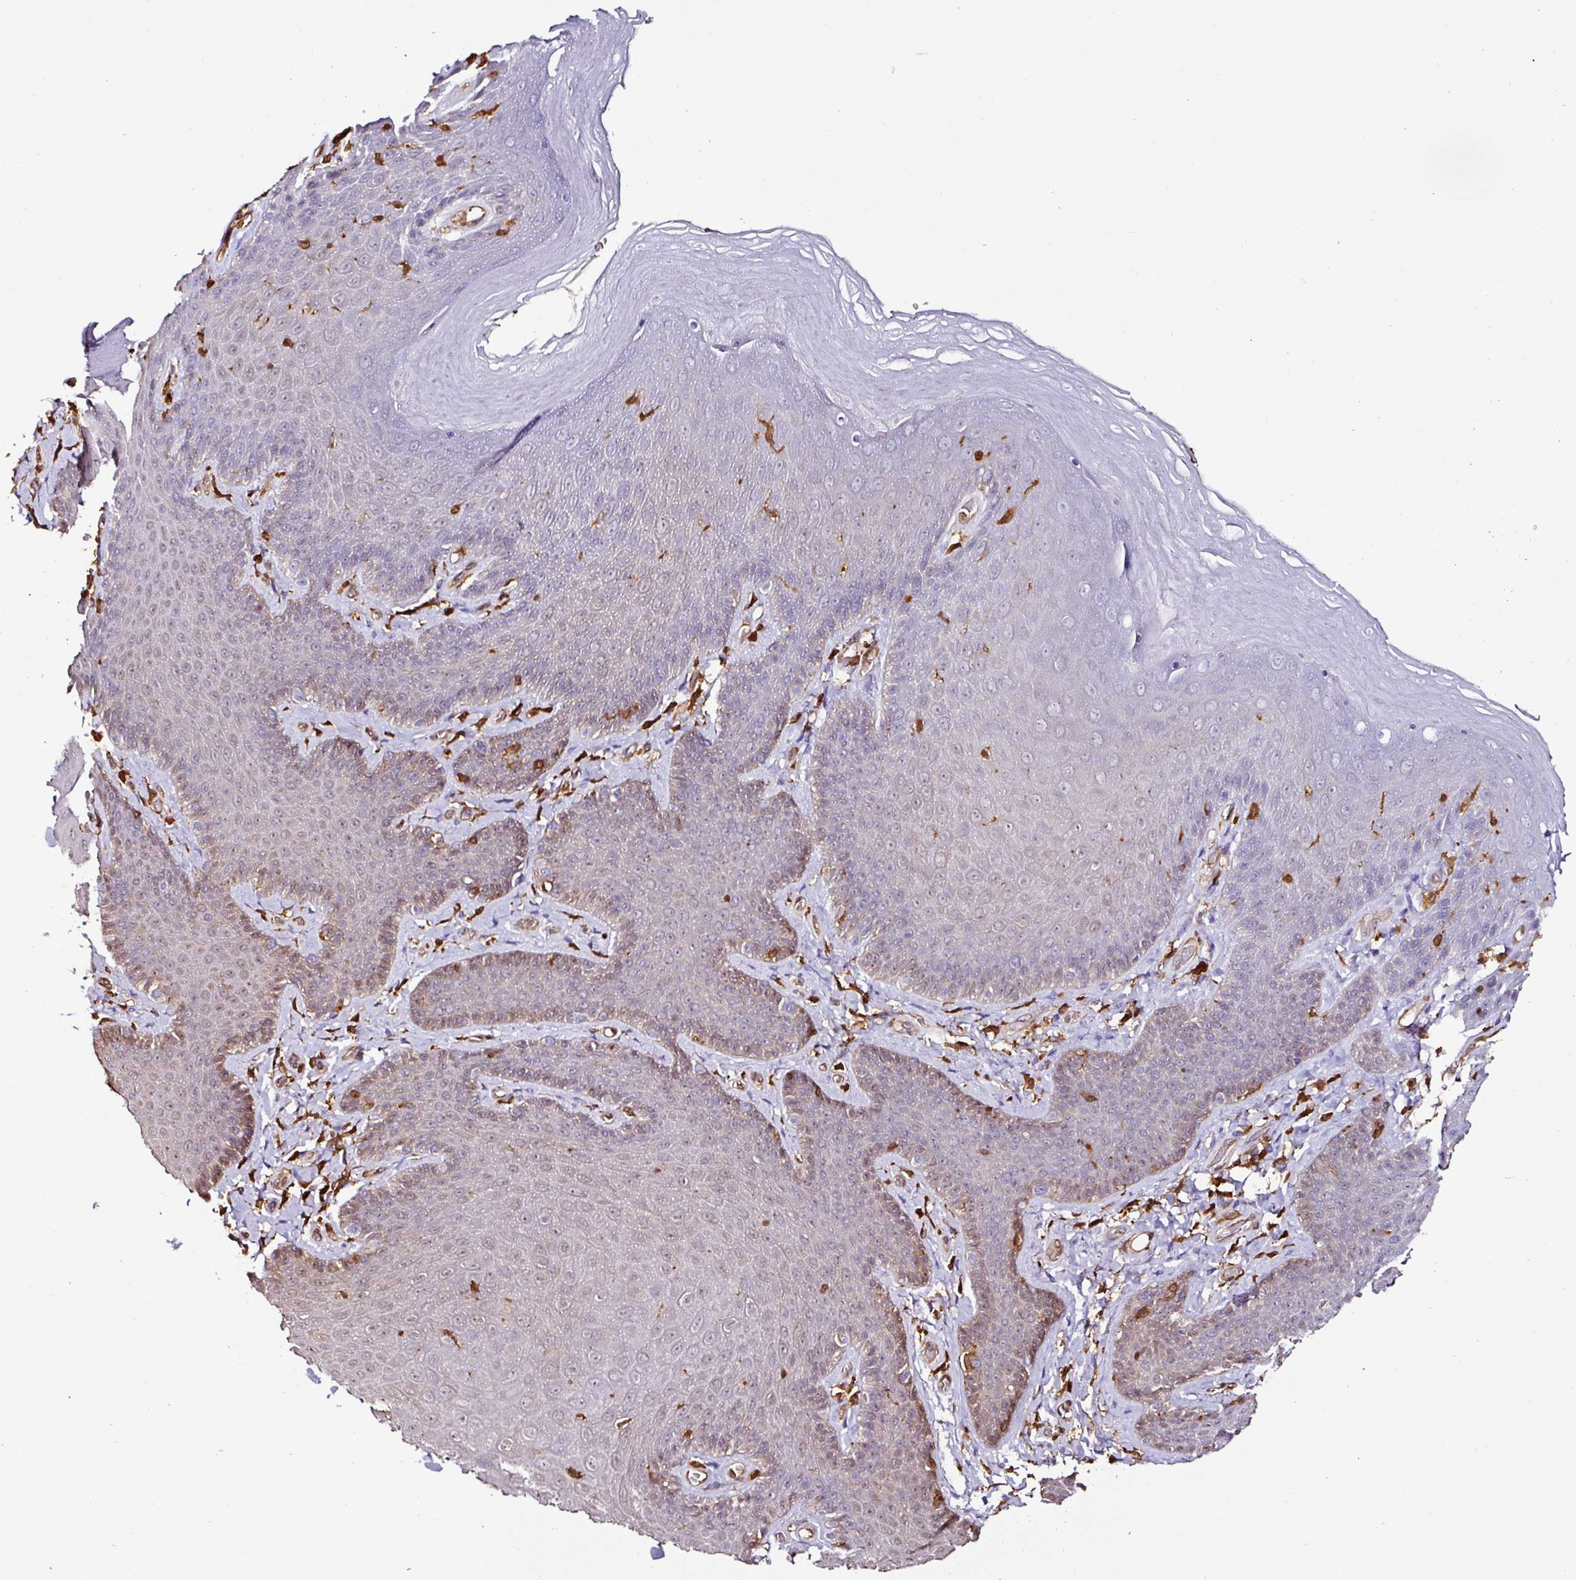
{"staining": {"intensity": "weak", "quantity": "<25%", "location": "nuclear"}, "tissue": "skin", "cell_type": "Epidermal cells", "image_type": "normal", "snomed": [{"axis": "morphology", "description": "Normal tissue, NOS"}, {"axis": "topography", "description": "Anal"}, {"axis": "topography", "description": "Peripheral nerve tissue"}], "caption": "IHC histopathology image of normal skin: skin stained with DAB reveals no significant protein staining in epidermal cells.", "gene": "ARHGDIB", "patient": {"sex": "male", "age": 53}}